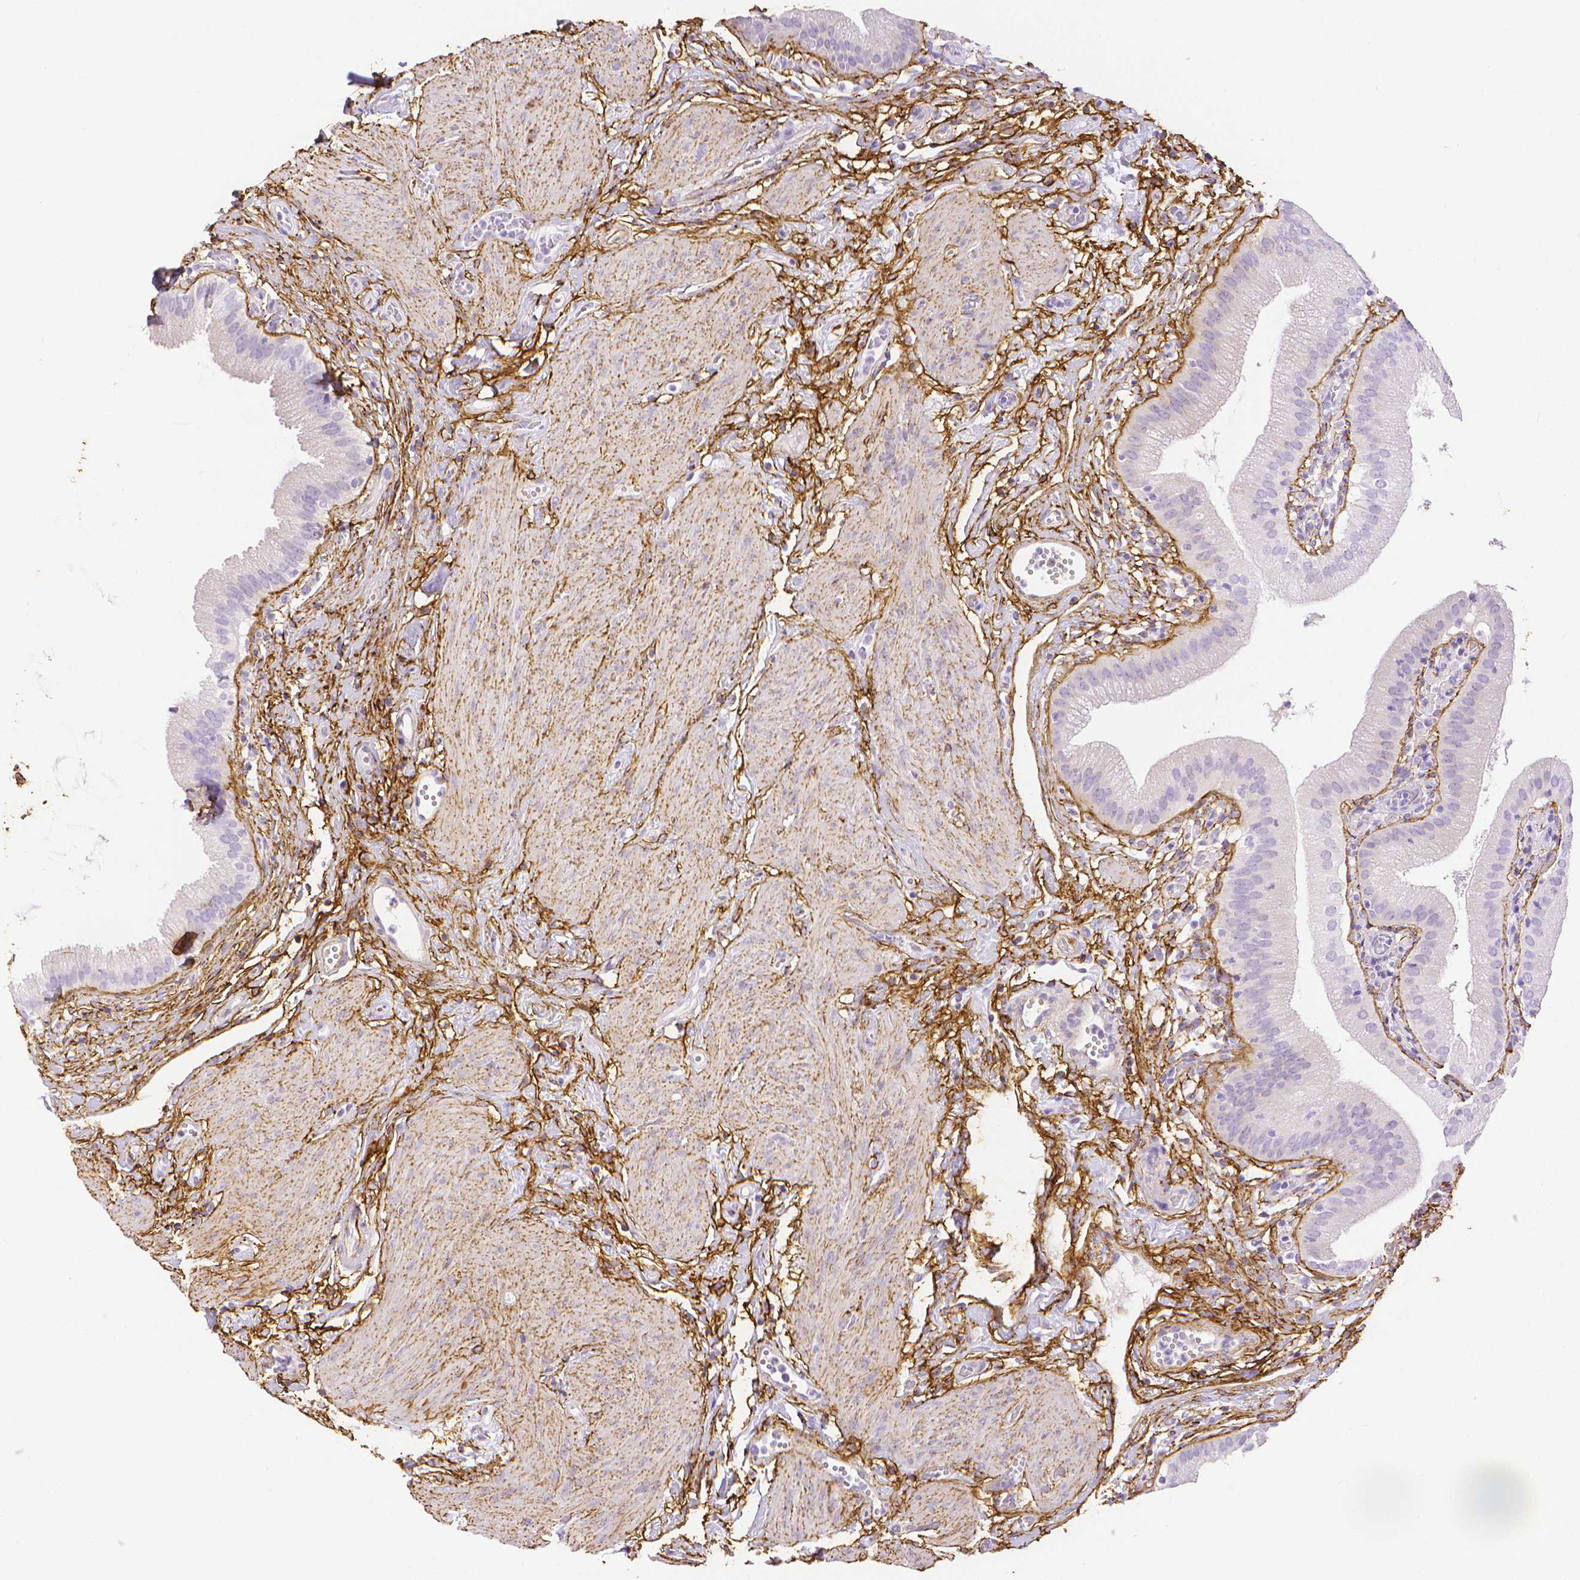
{"staining": {"intensity": "negative", "quantity": "none", "location": "none"}, "tissue": "gallbladder", "cell_type": "Glandular cells", "image_type": "normal", "snomed": [{"axis": "morphology", "description": "Normal tissue, NOS"}, {"axis": "topography", "description": "Gallbladder"}], "caption": "Glandular cells show no significant staining in benign gallbladder. (DAB IHC visualized using brightfield microscopy, high magnification).", "gene": "FBN1", "patient": {"sex": "female", "age": 65}}